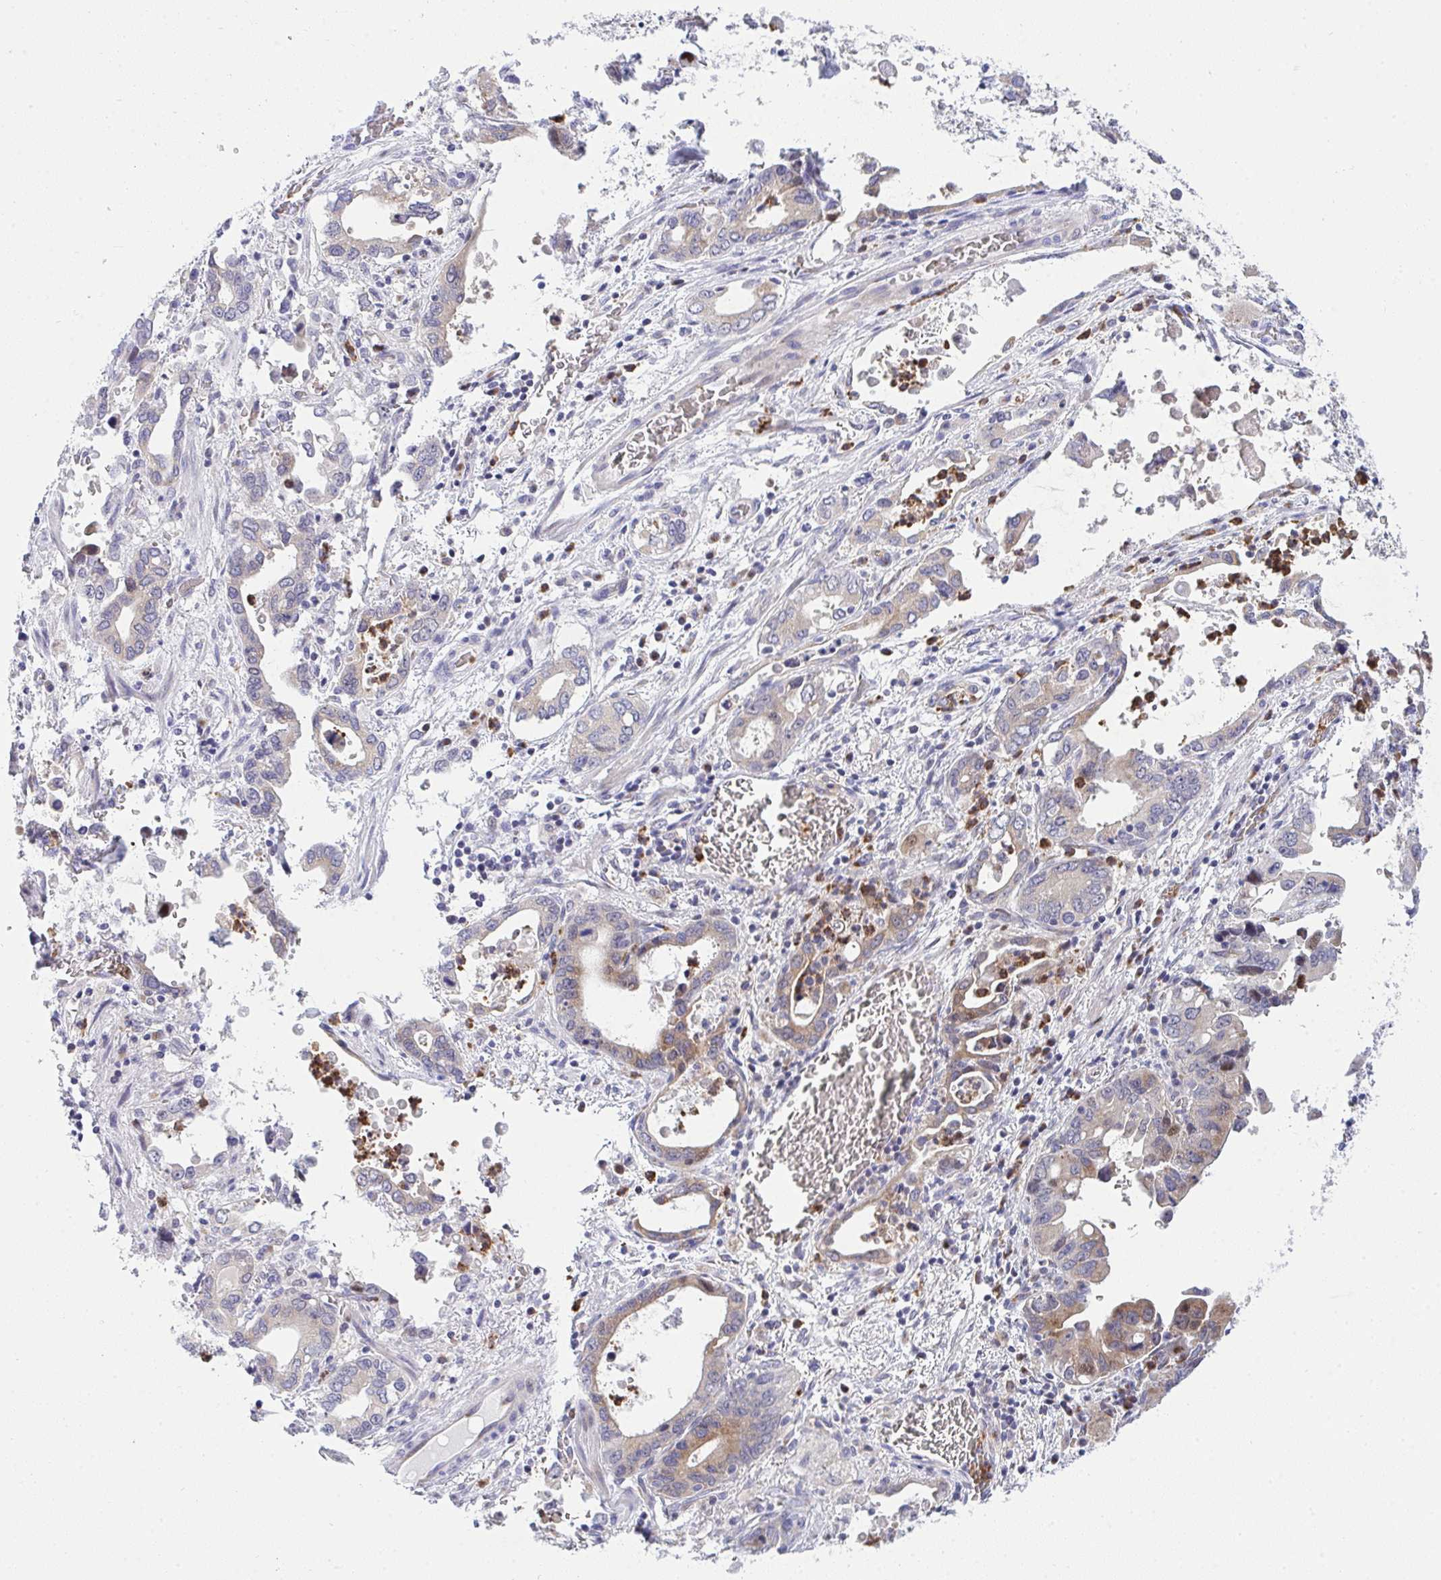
{"staining": {"intensity": "moderate", "quantity": "<25%", "location": "cytoplasmic/membranous"}, "tissue": "stomach cancer", "cell_type": "Tumor cells", "image_type": "cancer", "snomed": [{"axis": "morphology", "description": "Adenocarcinoma, NOS"}, {"axis": "topography", "description": "Stomach, upper"}], "caption": "Protein expression analysis of human stomach cancer (adenocarcinoma) reveals moderate cytoplasmic/membranous staining in about <25% of tumor cells. The staining was performed using DAB (3,3'-diaminobenzidine), with brown indicating positive protein expression. Nuclei are stained blue with hematoxylin.", "gene": "ZNF554", "patient": {"sex": "male", "age": 74}}